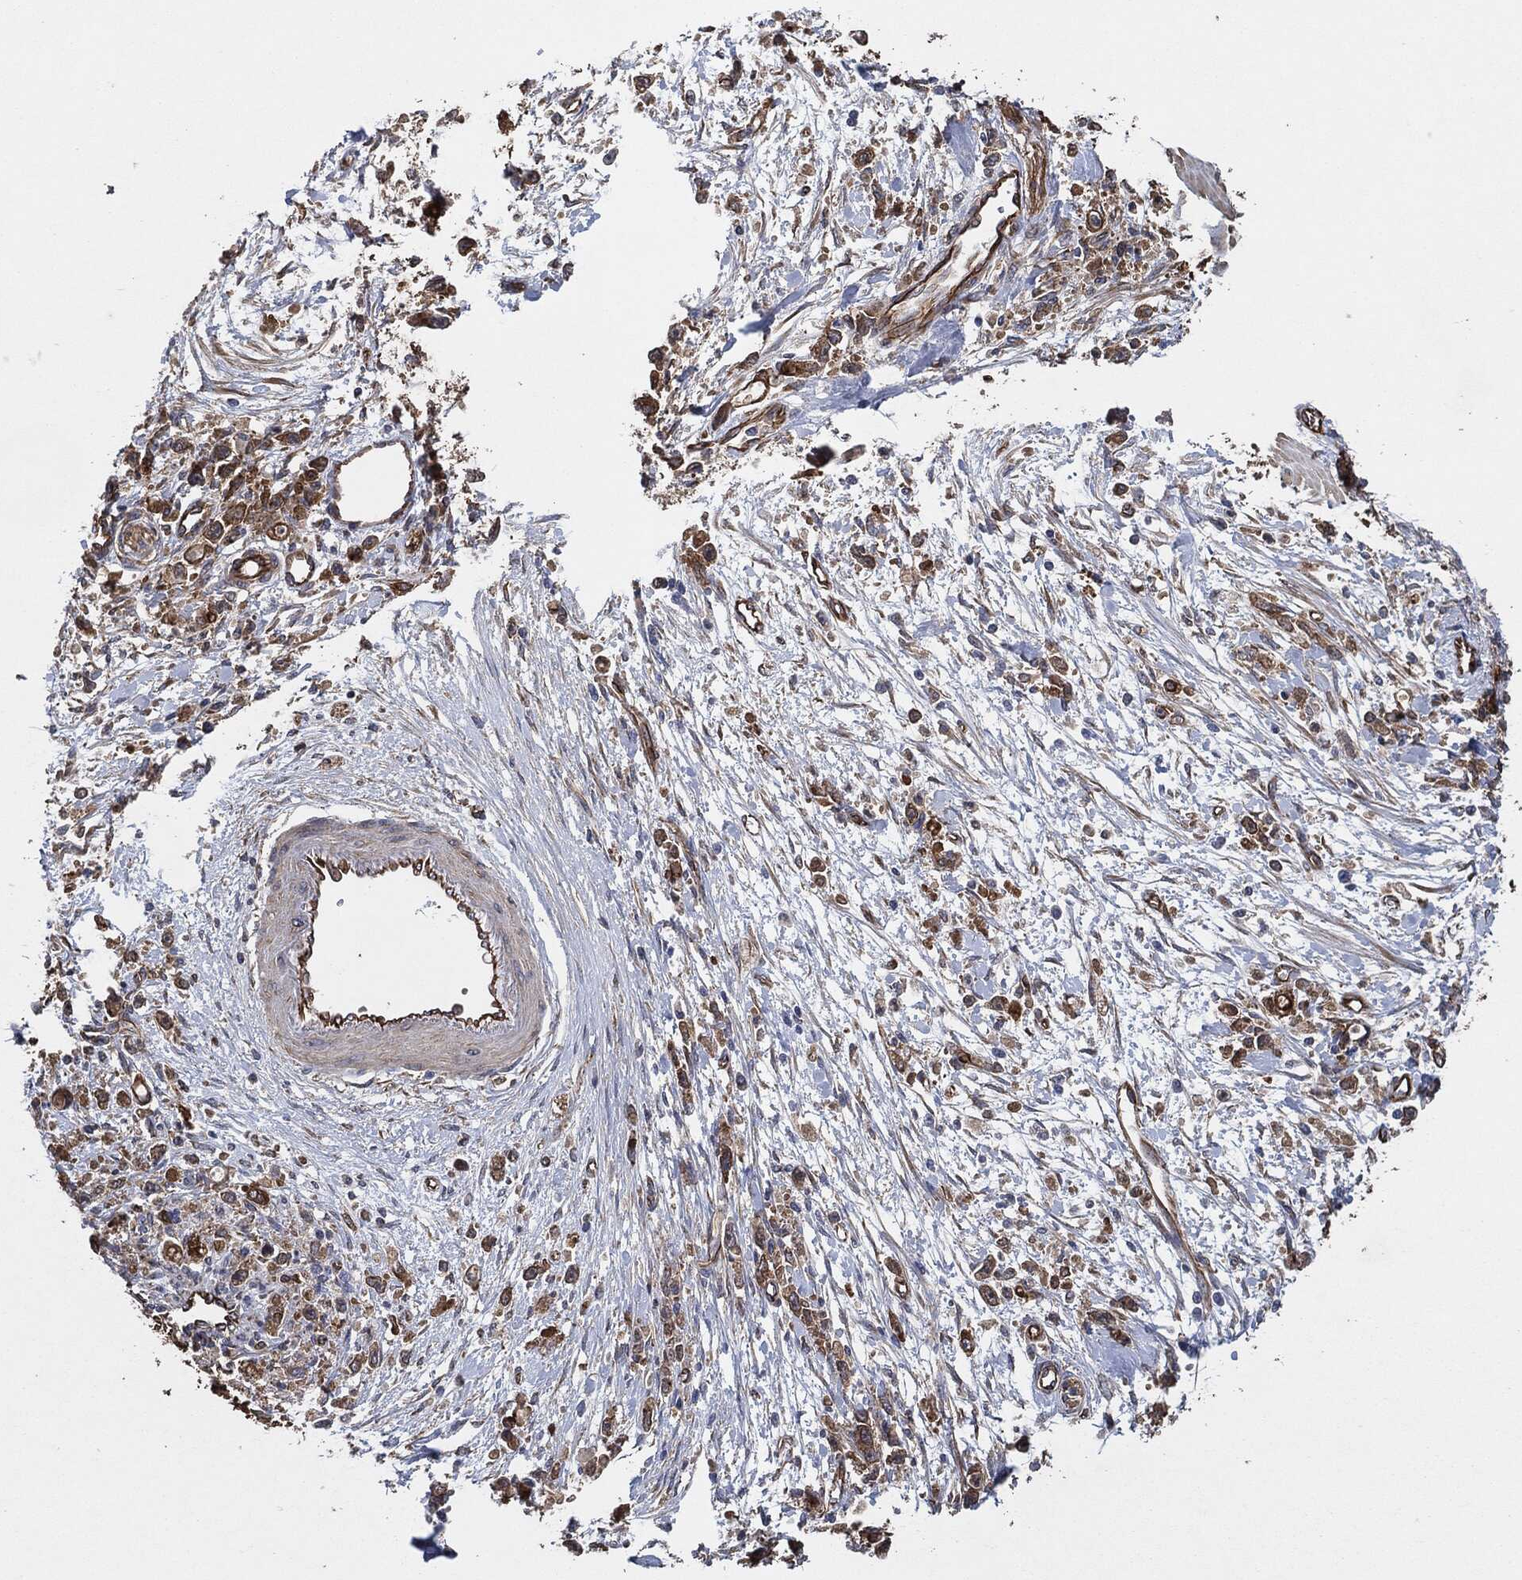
{"staining": {"intensity": "strong", "quantity": "25%-75%", "location": "cytoplasmic/membranous"}, "tissue": "stomach cancer", "cell_type": "Tumor cells", "image_type": "cancer", "snomed": [{"axis": "morphology", "description": "Adenocarcinoma, NOS"}, {"axis": "topography", "description": "Stomach"}], "caption": "Approximately 25%-75% of tumor cells in human stomach cancer reveal strong cytoplasmic/membranous protein staining as visualized by brown immunohistochemical staining.", "gene": "CTNNA1", "patient": {"sex": "female", "age": 59}}